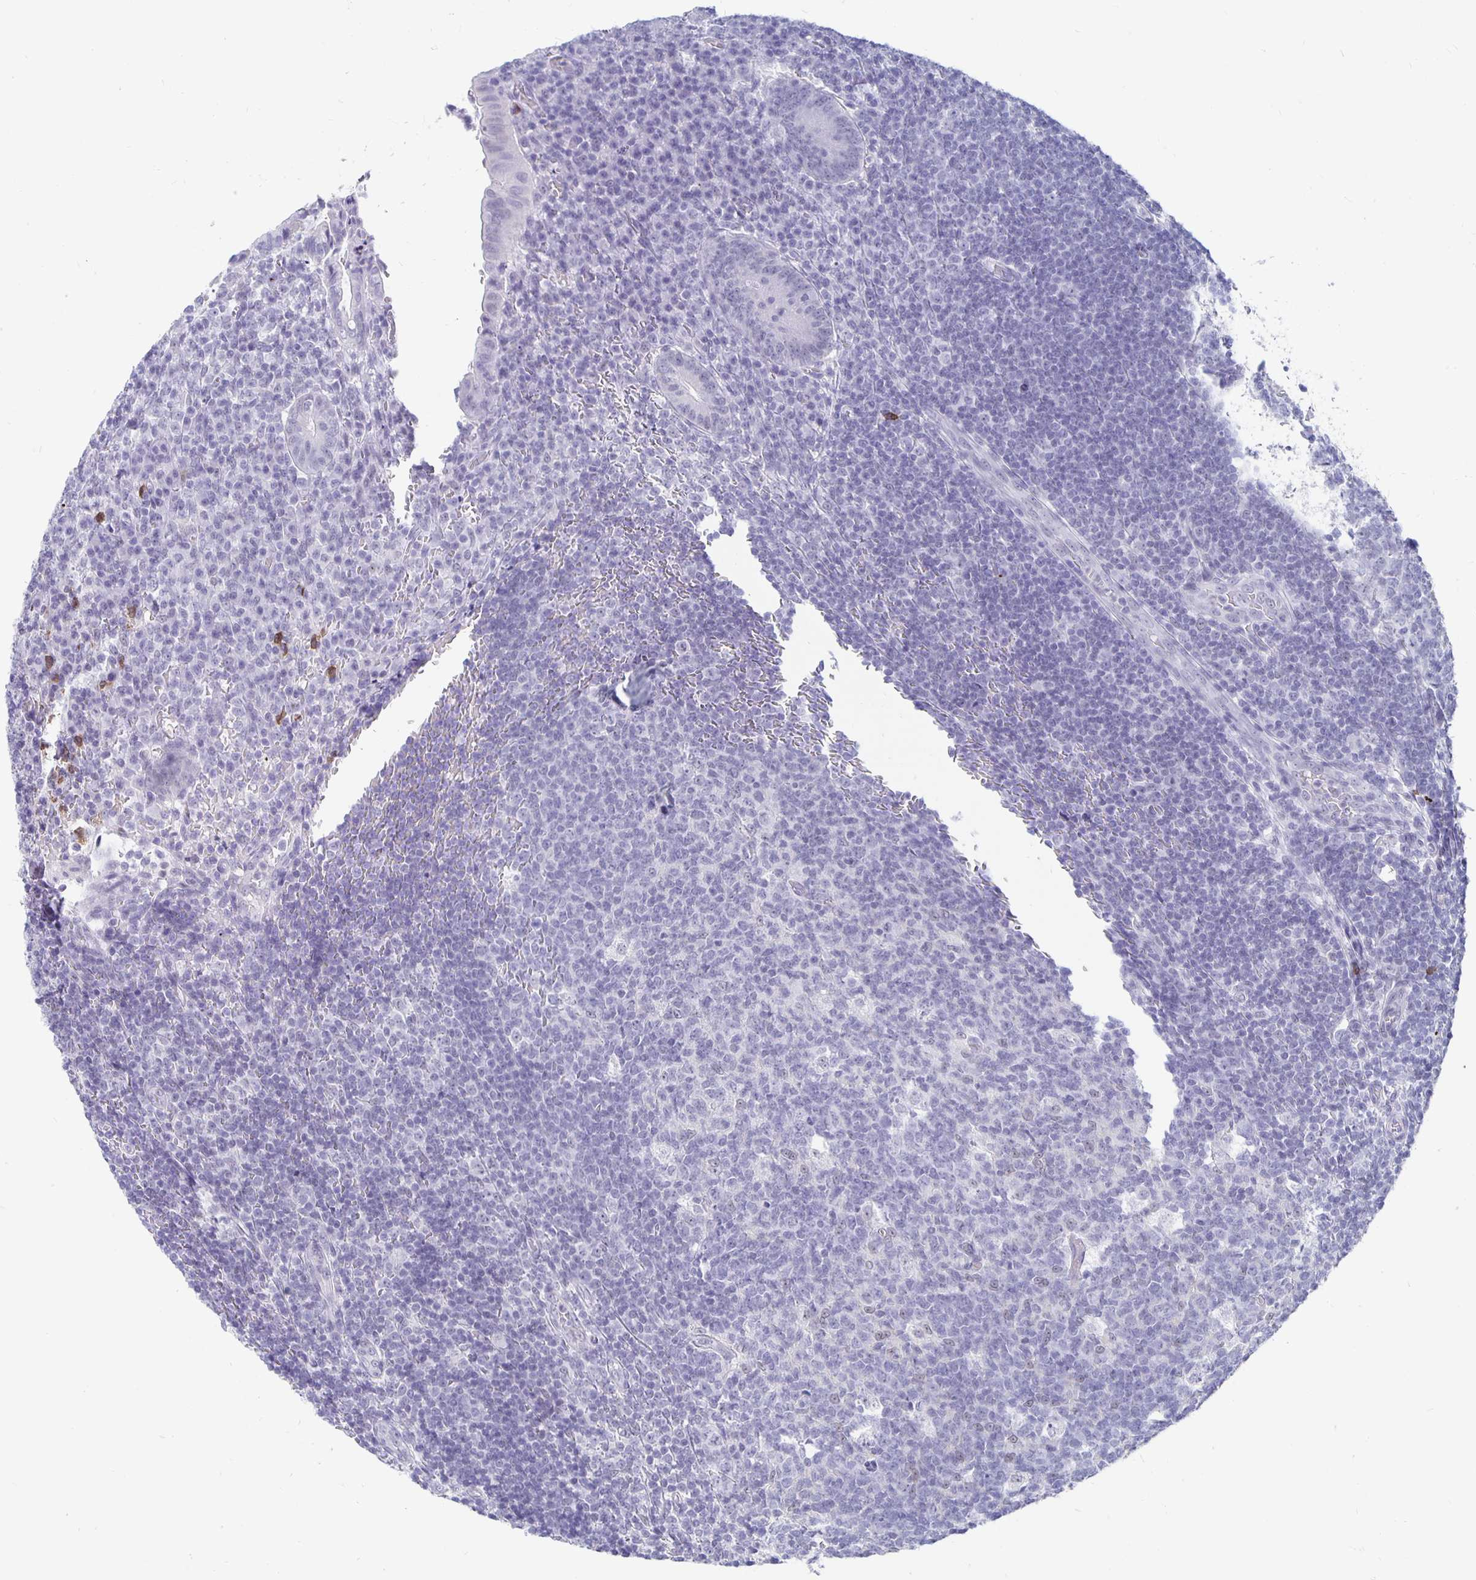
{"staining": {"intensity": "negative", "quantity": "none", "location": "none"}, "tissue": "appendix", "cell_type": "Glandular cells", "image_type": "normal", "snomed": [{"axis": "morphology", "description": "Normal tissue, NOS"}, {"axis": "topography", "description": "Appendix"}], "caption": "Glandular cells are negative for protein expression in unremarkable human appendix. Brightfield microscopy of immunohistochemistry (IHC) stained with DAB (brown) and hematoxylin (blue), captured at high magnification.", "gene": "ZNF691", "patient": {"sex": "male", "age": 18}}